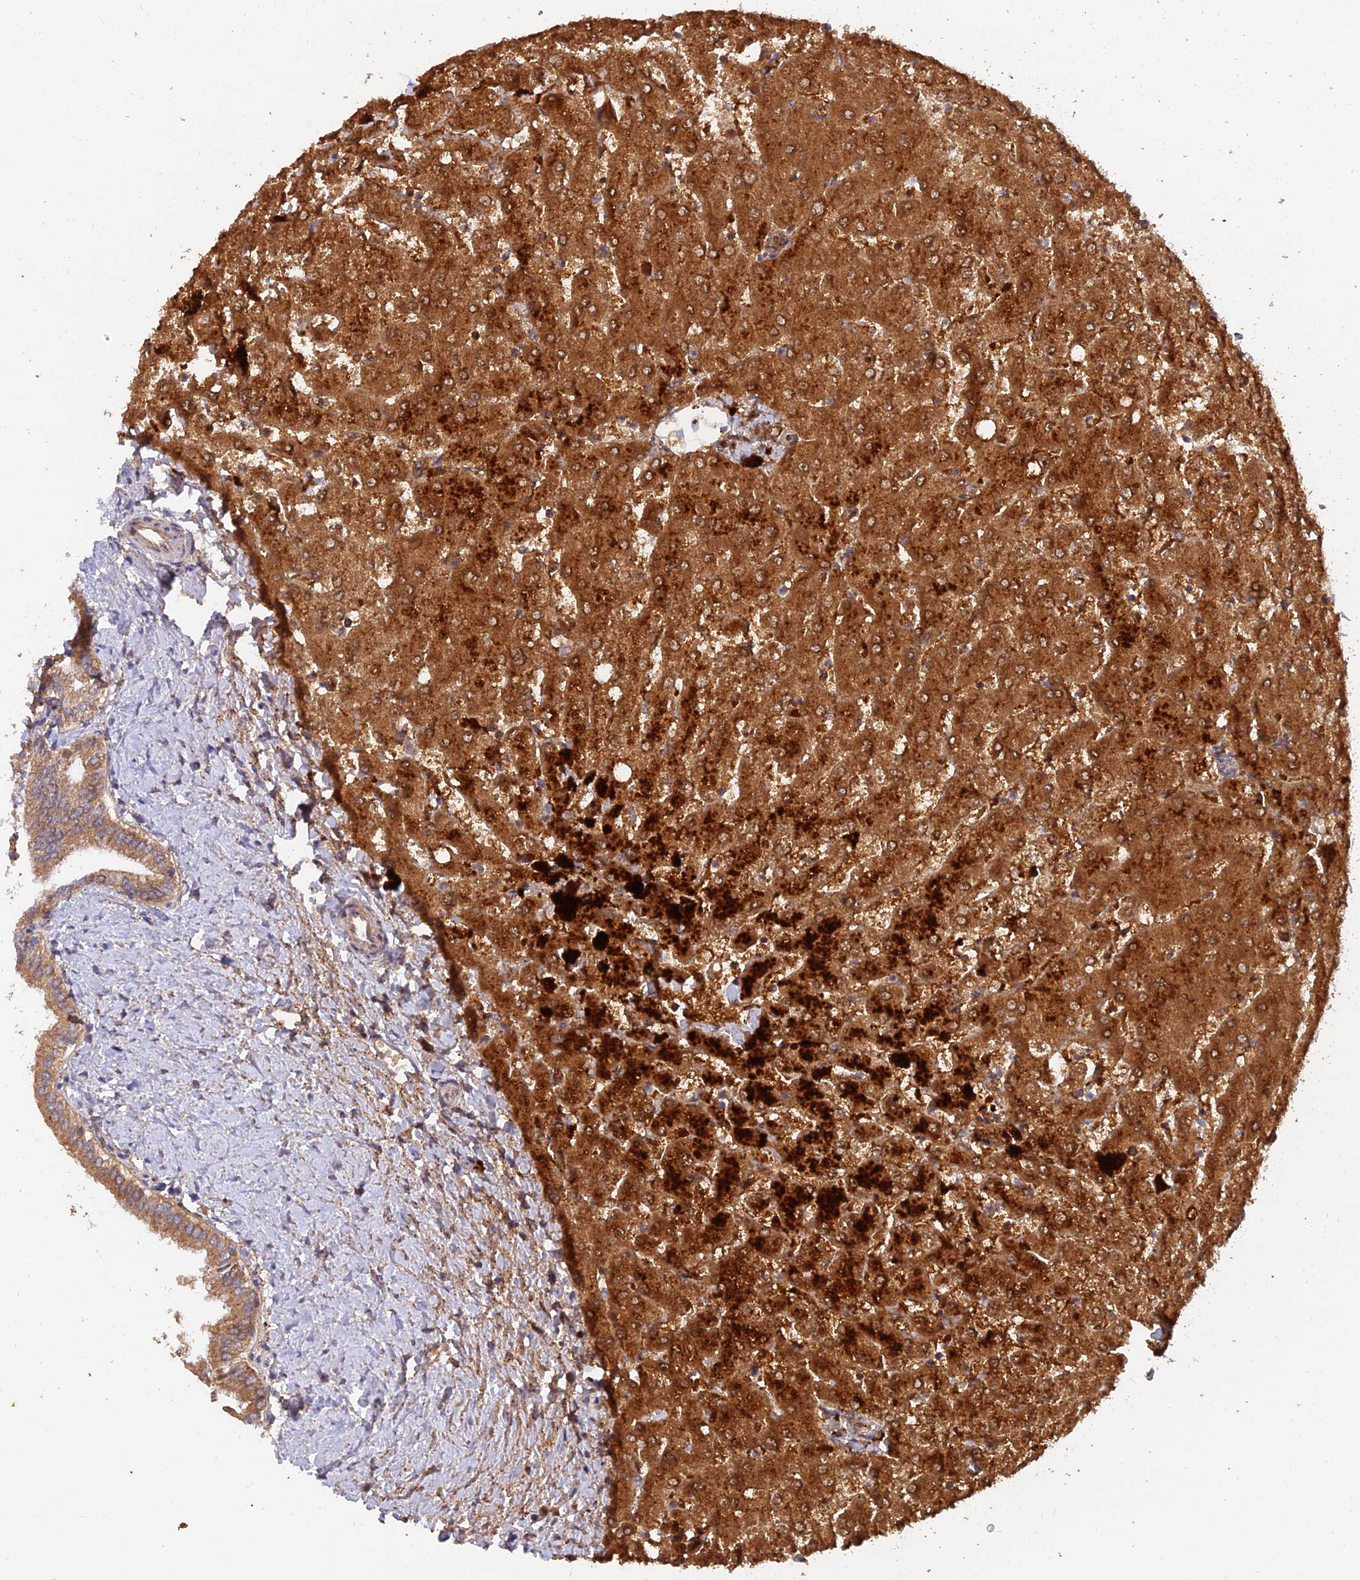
{"staining": {"intensity": "moderate", "quantity": ">75%", "location": "cytoplasmic/membranous"}, "tissue": "liver", "cell_type": "Cholangiocytes", "image_type": "normal", "snomed": [{"axis": "morphology", "description": "Normal tissue, NOS"}, {"axis": "topography", "description": "Liver"}], "caption": "An IHC photomicrograph of normal tissue is shown. Protein staining in brown shows moderate cytoplasmic/membranous positivity in liver within cholangiocytes. (brown staining indicates protein expression, while blue staining denotes nuclei).", "gene": "ACSM5", "patient": {"sex": "female", "age": 54}}